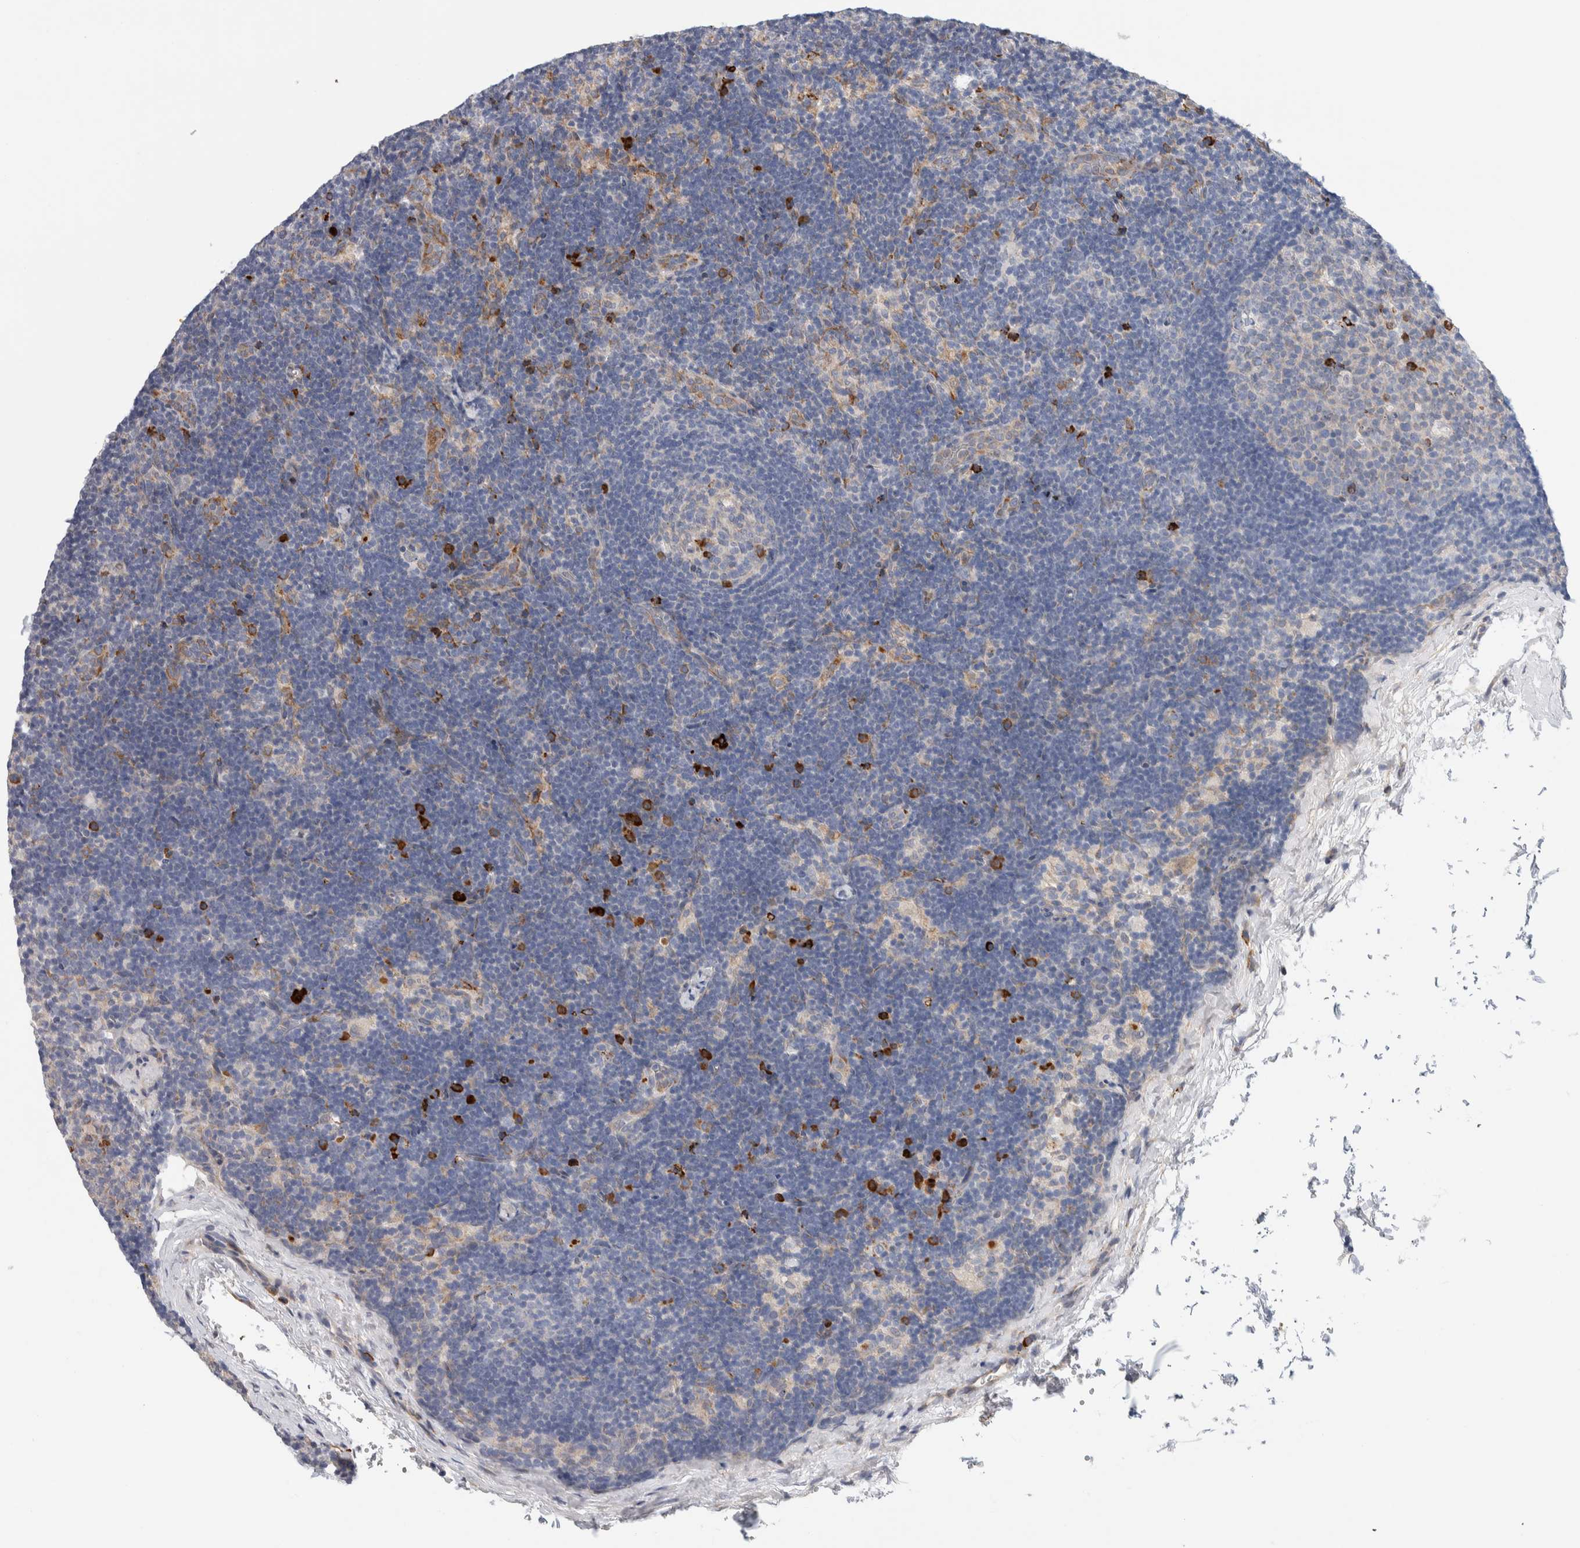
{"staining": {"intensity": "moderate", "quantity": "<25%", "location": "cytoplasmic/membranous"}, "tissue": "lymph node", "cell_type": "Germinal center cells", "image_type": "normal", "snomed": [{"axis": "morphology", "description": "Normal tissue, NOS"}, {"axis": "topography", "description": "Lymph node"}], "caption": "High-power microscopy captured an immunohistochemistry image of benign lymph node, revealing moderate cytoplasmic/membranous staining in approximately <25% of germinal center cells.", "gene": "ENGASE", "patient": {"sex": "female", "age": 22}}